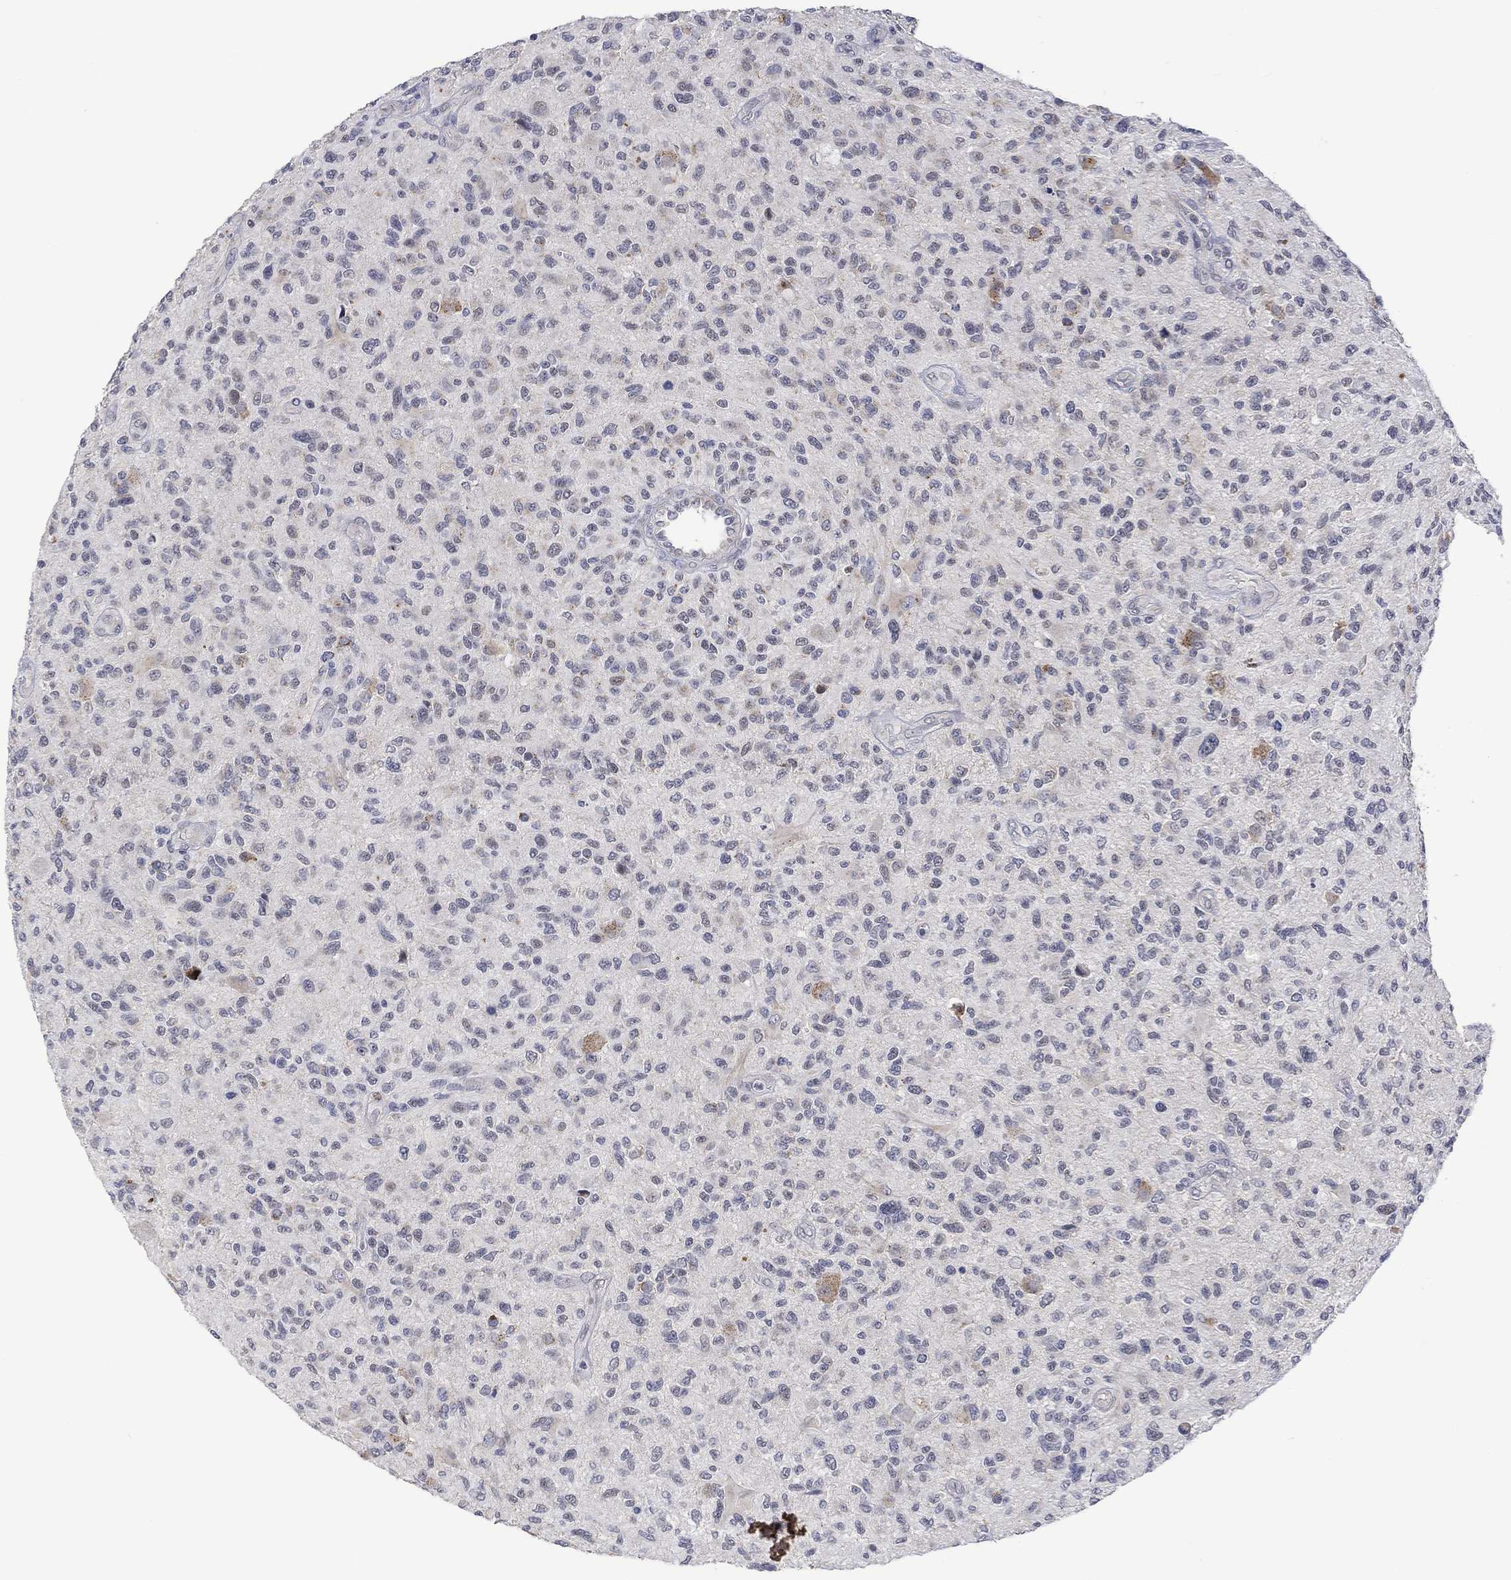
{"staining": {"intensity": "negative", "quantity": "none", "location": "none"}, "tissue": "glioma", "cell_type": "Tumor cells", "image_type": "cancer", "snomed": [{"axis": "morphology", "description": "Glioma, malignant, High grade"}, {"axis": "topography", "description": "Brain"}], "caption": "Immunohistochemical staining of malignant glioma (high-grade) demonstrates no significant positivity in tumor cells.", "gene": "SLC48A1", "patient": {"sex": "male", "age": 47}}